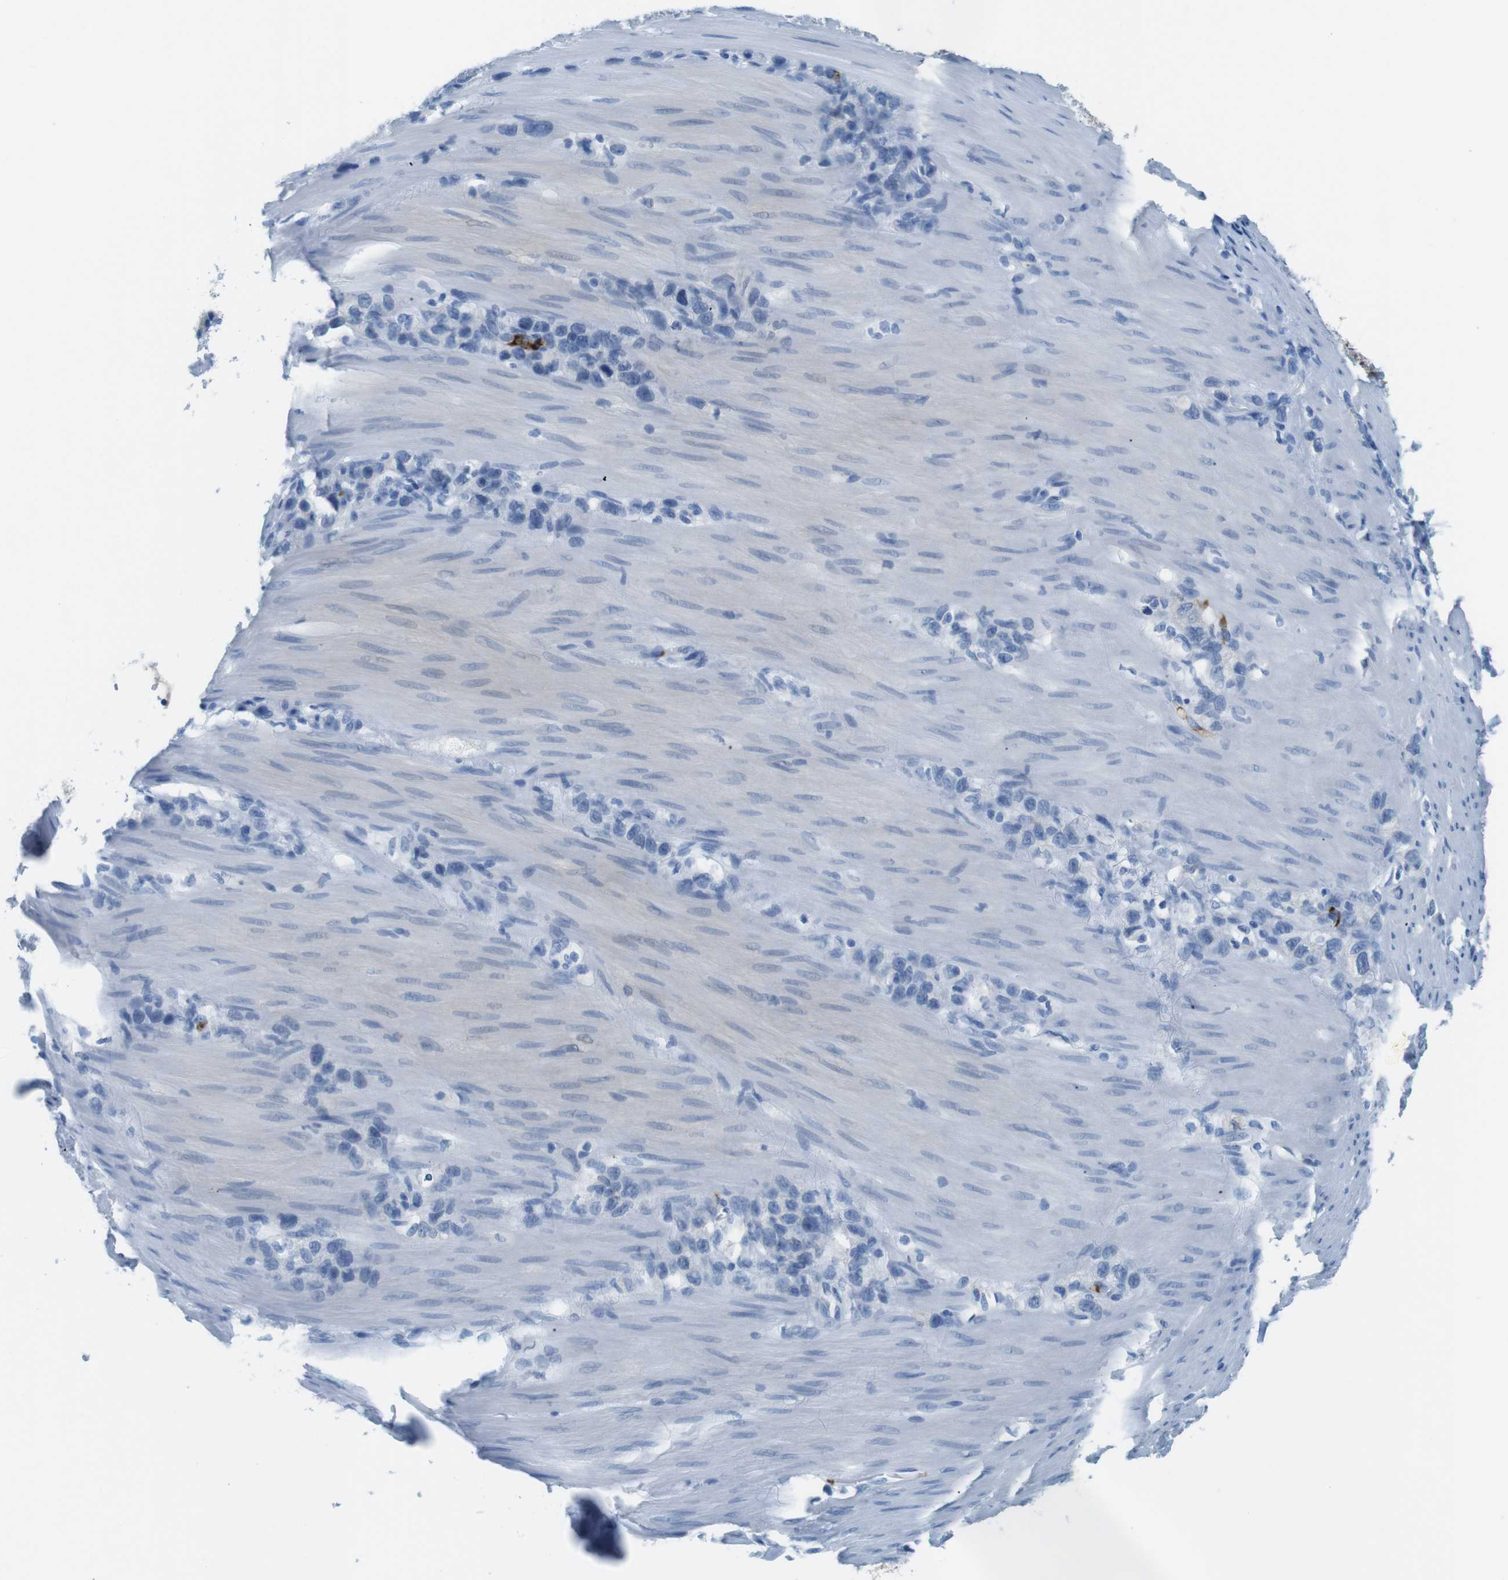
{"staining": {"intensity": "negative", "quantity": "none", "location": "none"}, "tissue": "stomach cancer", "cell_type": "Tumor cells", "image_type": "cancer", "snomed": [{"axis": "morphology", "description": "Normal tissue, NOS"}, {"axis": "morphology", "description": "Adenocarcinoma, NOS"}, {"axis": "morphology", "description": "Adenocarcinoma, High grade"}, {"axis": "topography", "description": "Stomach, upper"}, {"axis": "topography", "description": "Stomach"}], "caption": "This micrograph is of stomach cancer stained with IHC to label a protein in brown with the nuclei are counter-stained blue. There is no positivity in tumor cells.", "gene": "MCEMP1", "patient": {"sex": "female", "age": 65}}